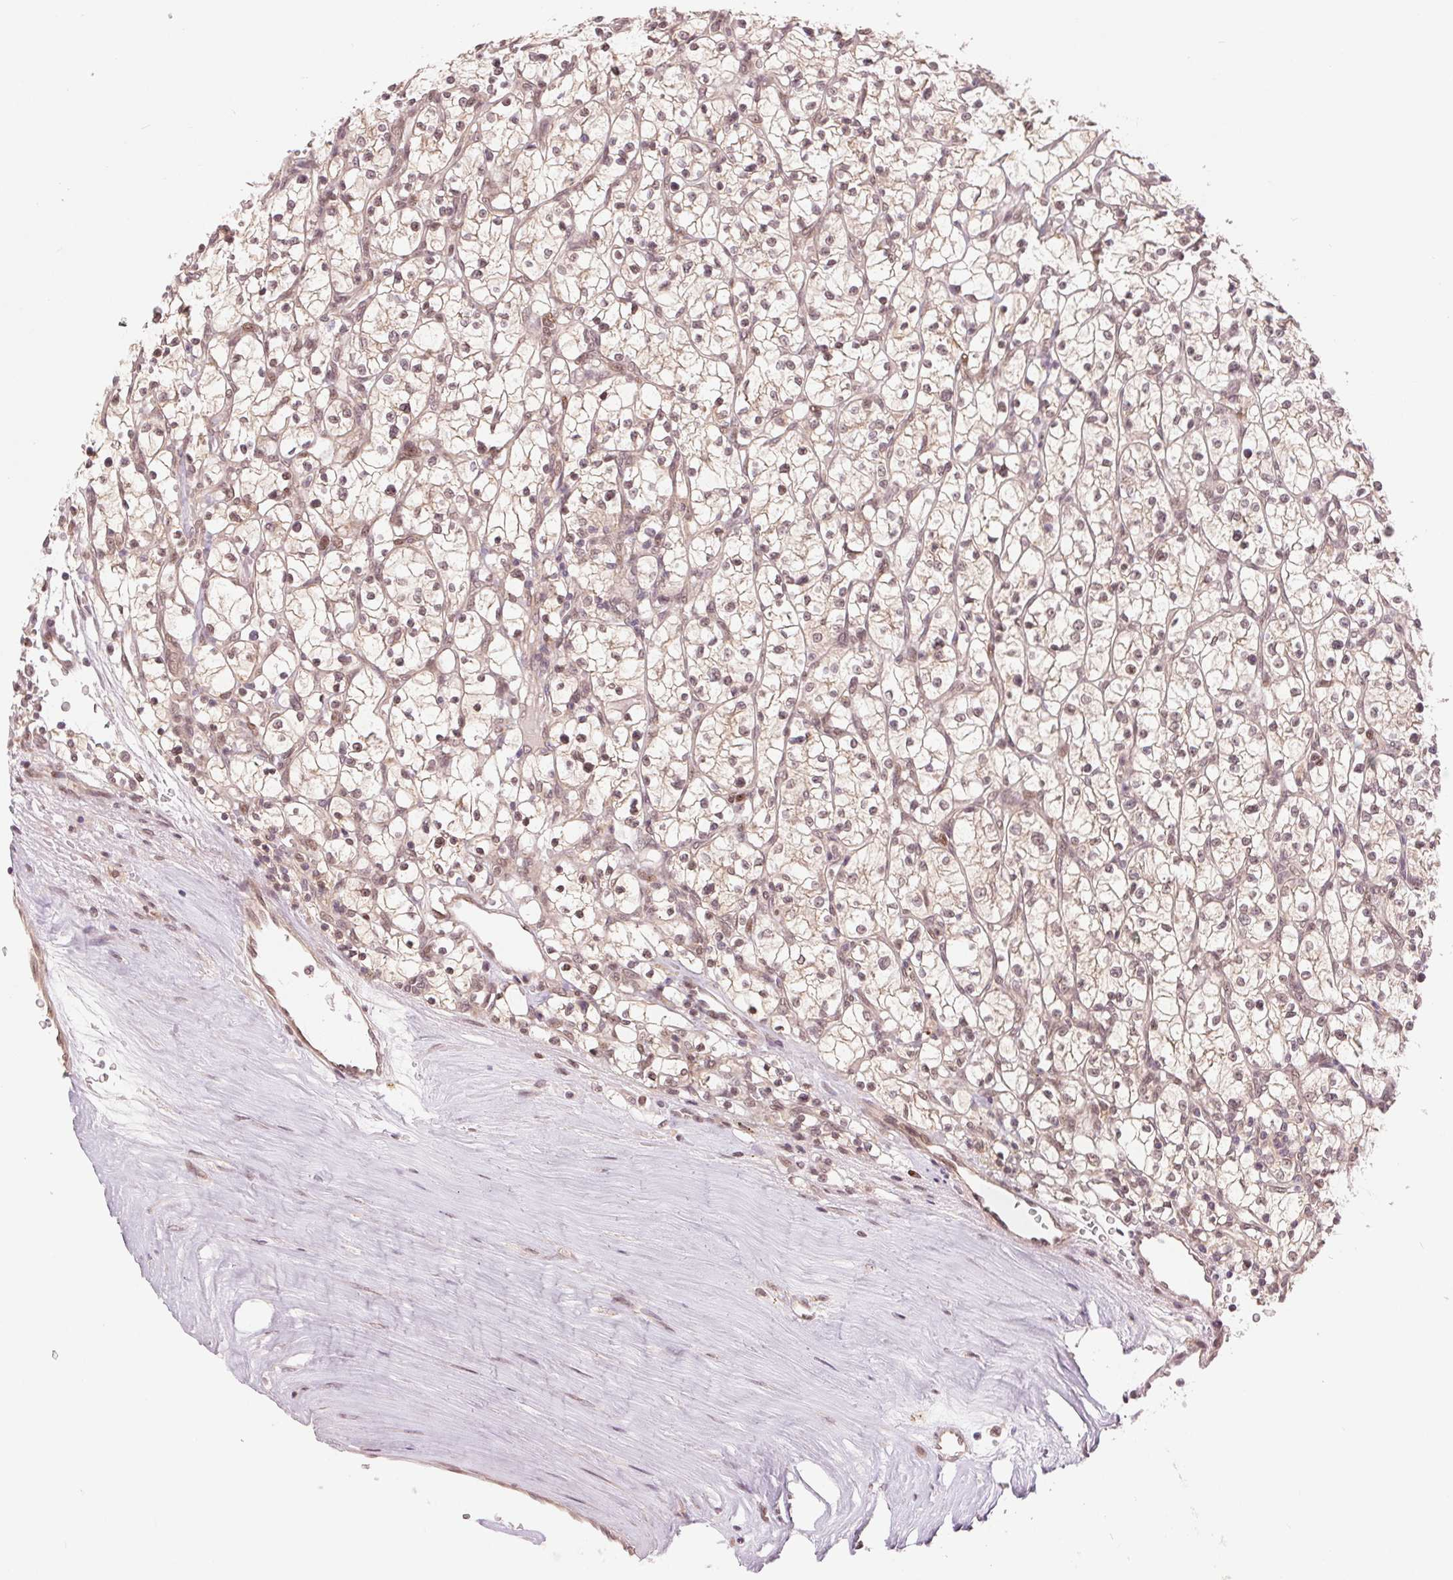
{"staining": {"intensity": "weak", "quantity": ">75%", "location": "cytoplasmic/membranous,nuclear"}, "tissue": "renal cancer", "cell_type": "Tumor cells", "image_type": "cancer", "snomed": [{"axis": "morphology", "description": "Adenocarcinoma, NOS"}, {"axis": "topography", "description": "Kidney"}], "caption": "Immunohistochemical staining of renal adenocarcinoma exhibits low levels of weak cytoplasmic/membranous and nuclear protein expression in about >75% of tumor cells. (DAB IHC with brightfield microscopy, high magnification).", "gene": "ERI3", "patient": {"sex": "female", "age": 64}}